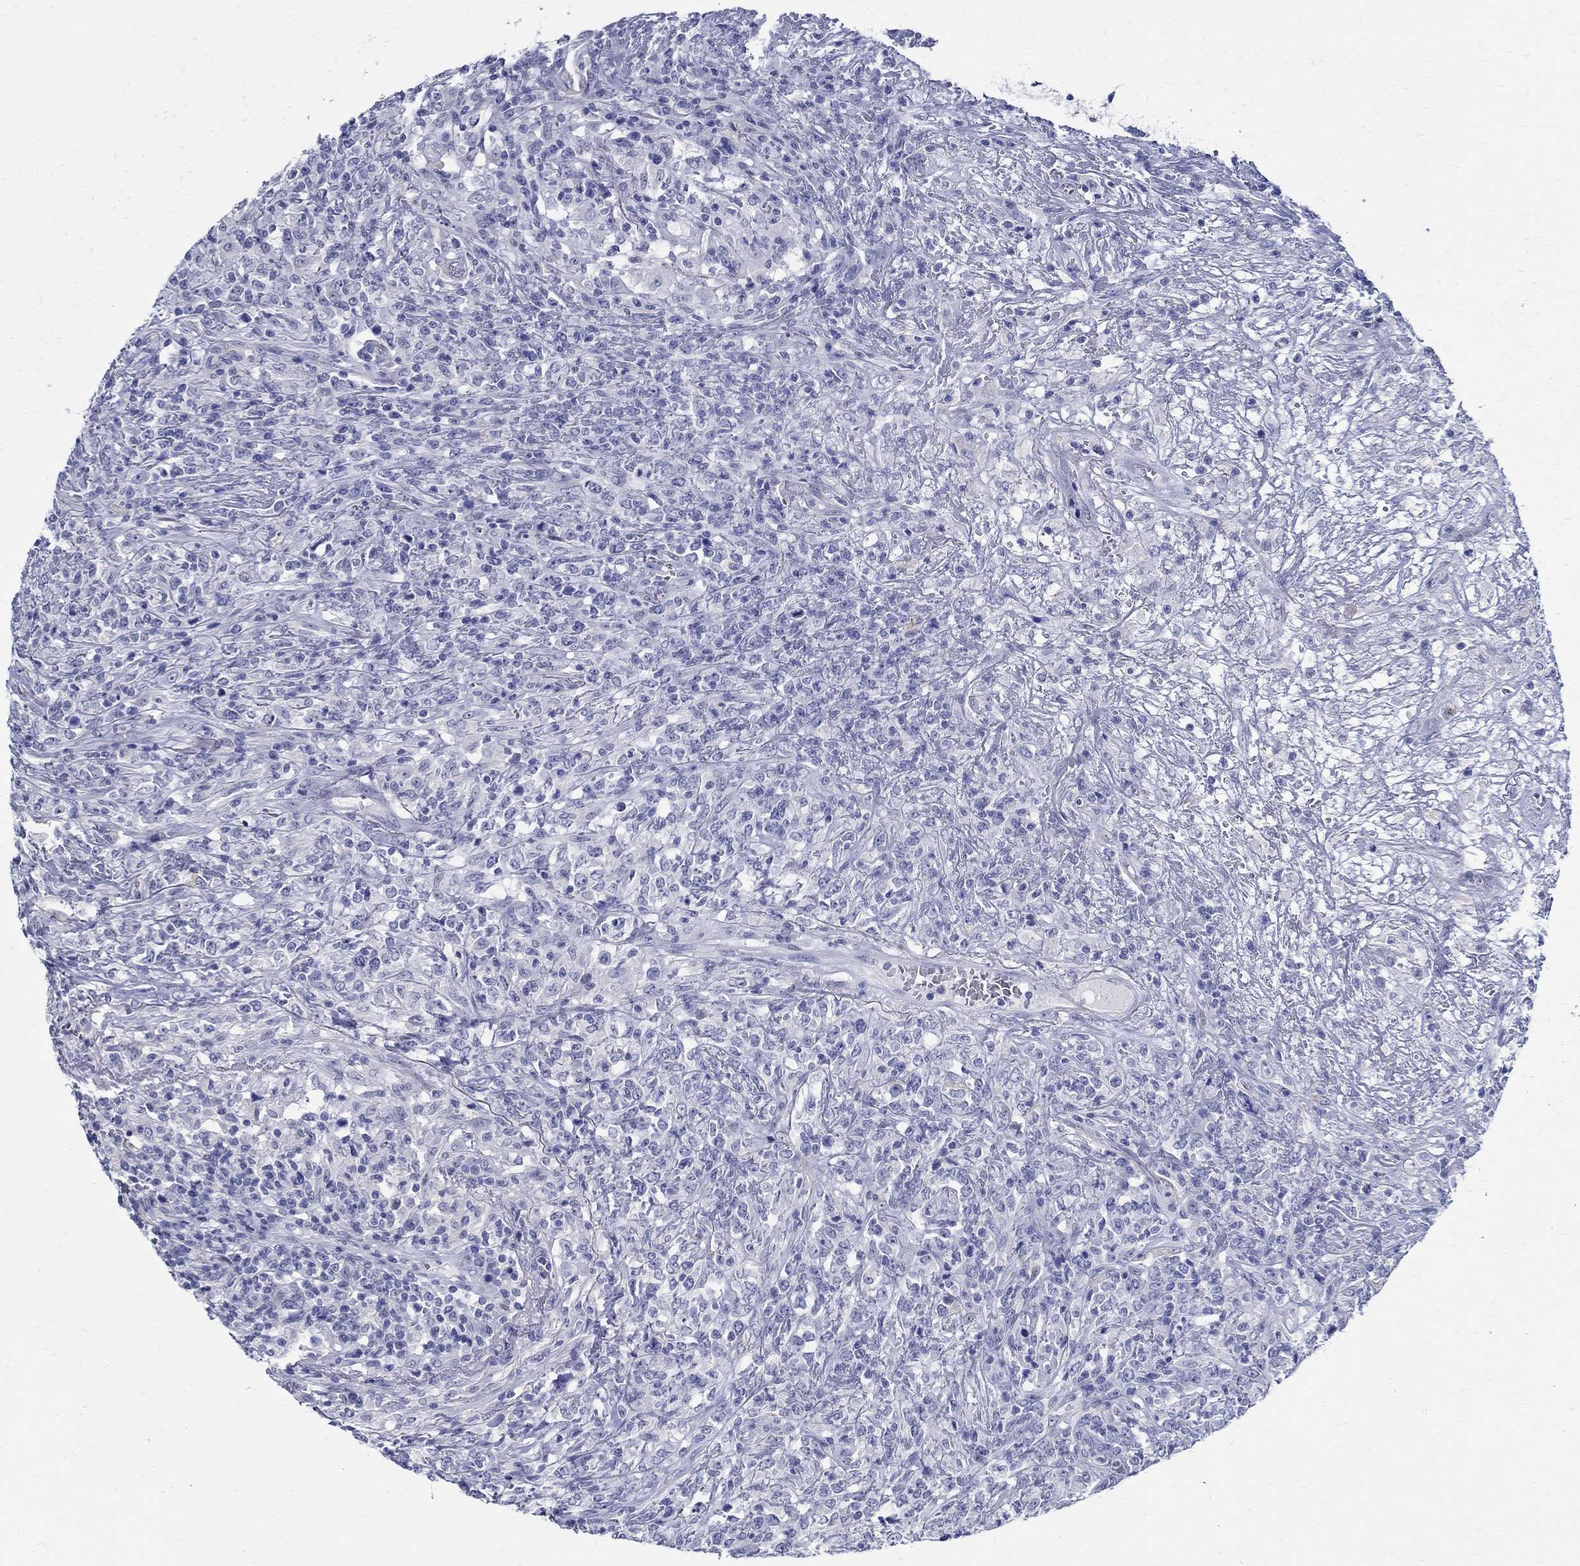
{"staining": {"intensity": "negative", "quantity": "none", "location": "none"}, "tissue": "lymphoma", "cell_type": "Tumor cells", "image_type": "cancer", "snomed": [{"axis": "morphology", "description": "Malignant lymphoma, non-Hodgkin's type, High grade"}, {"axis": "topography", "description": "Lung"}], "caption": "Immunohistochemistry (IHC) of human lymphoma exhibits no positivity in tumor cells. (DAB (3,3'-diaminobenzidine) IHC, high magnification).", "gene": "BSPRY", "patient": {"sex": "male", "age": 79}}